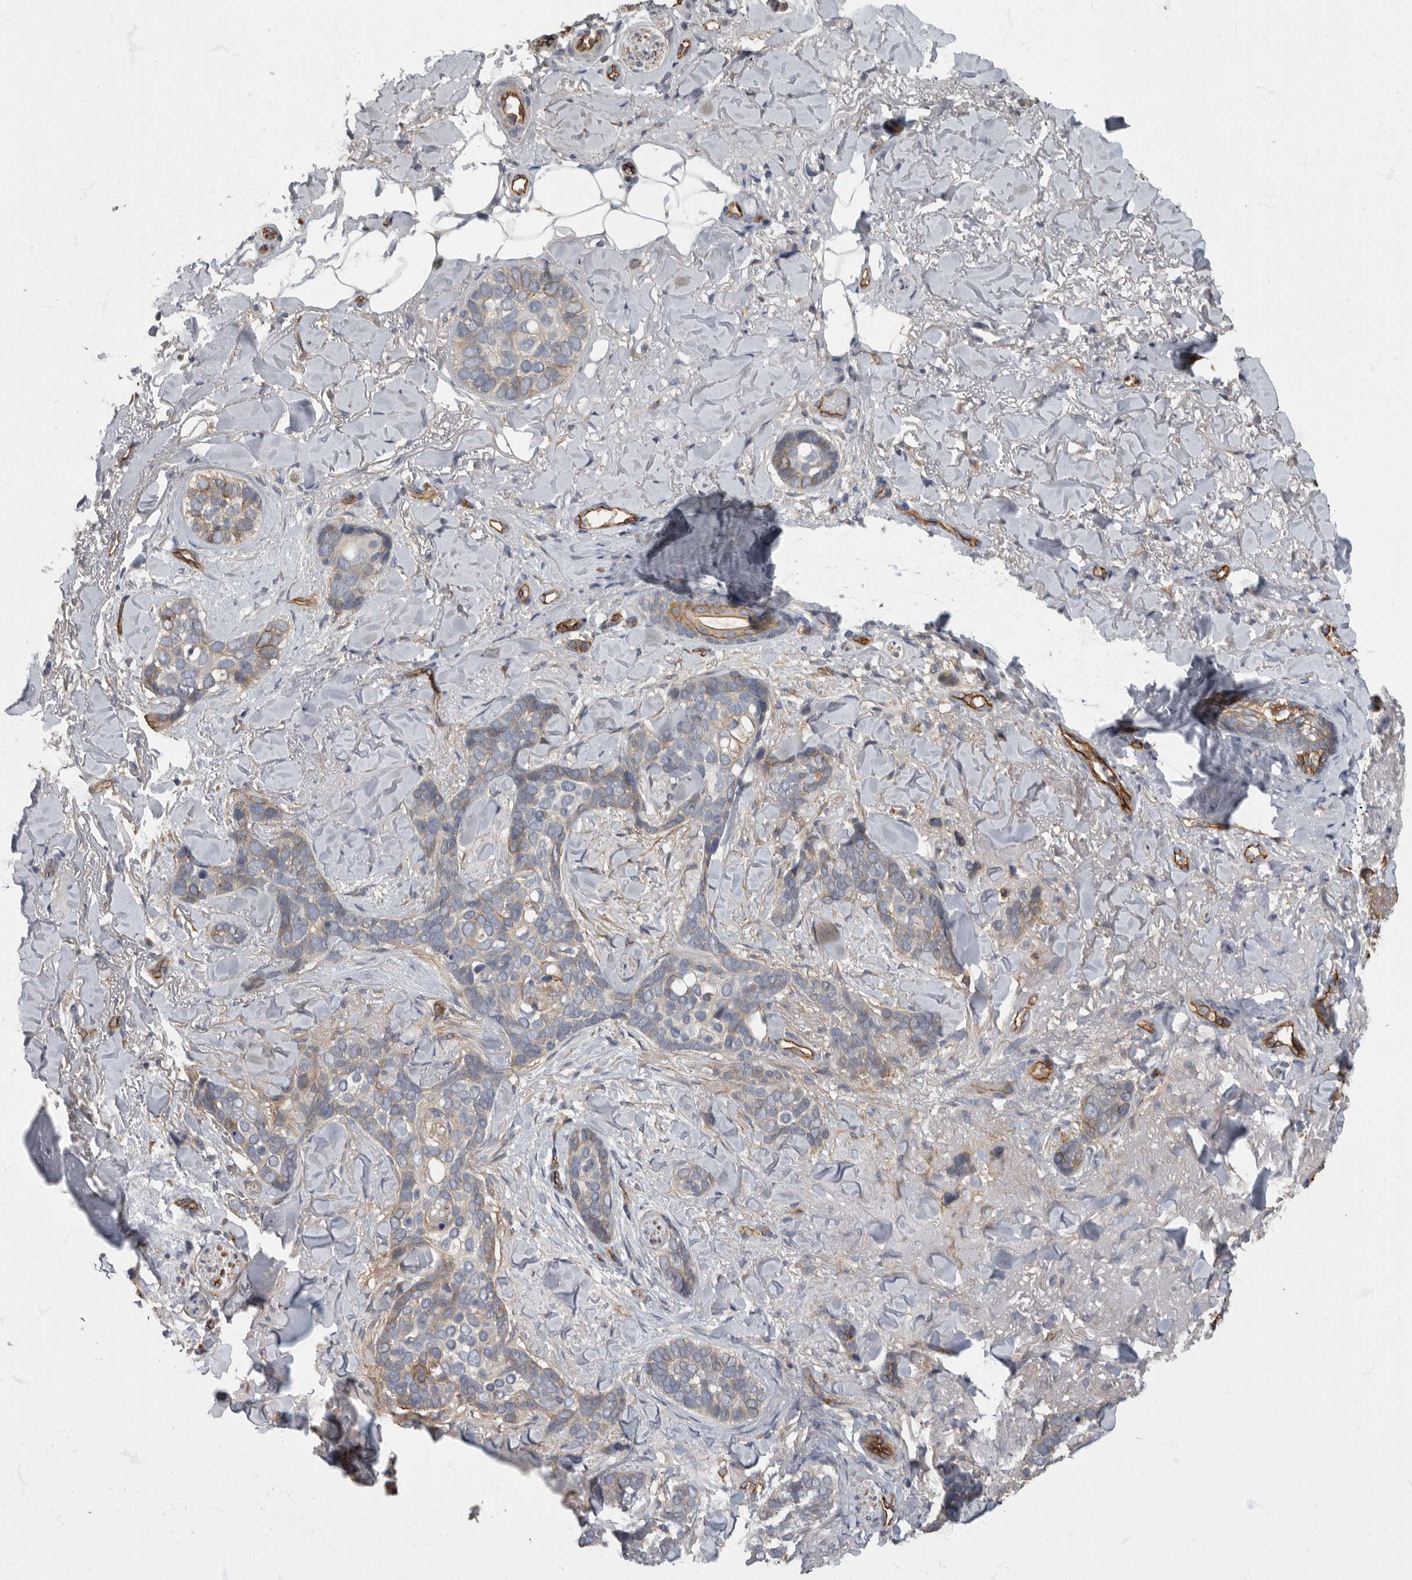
{"staining": {"intensity": "negative", "quantity": "none", "location": "none"}, "tissue": "skin cancer", "cell_type": "Tumor cells", "image_type": "cancer", "snomed": [{"axis": "morphology", "description": "Basal cell carcinoma"}, {"axis": "topography", "description": "Skin"}], "caption": "Tumor cells are negative for protein expression in human skin cancer (basal cell carcinoma).", "gene": "PDK1", "patient": {"sex": "female", "age": 82}}